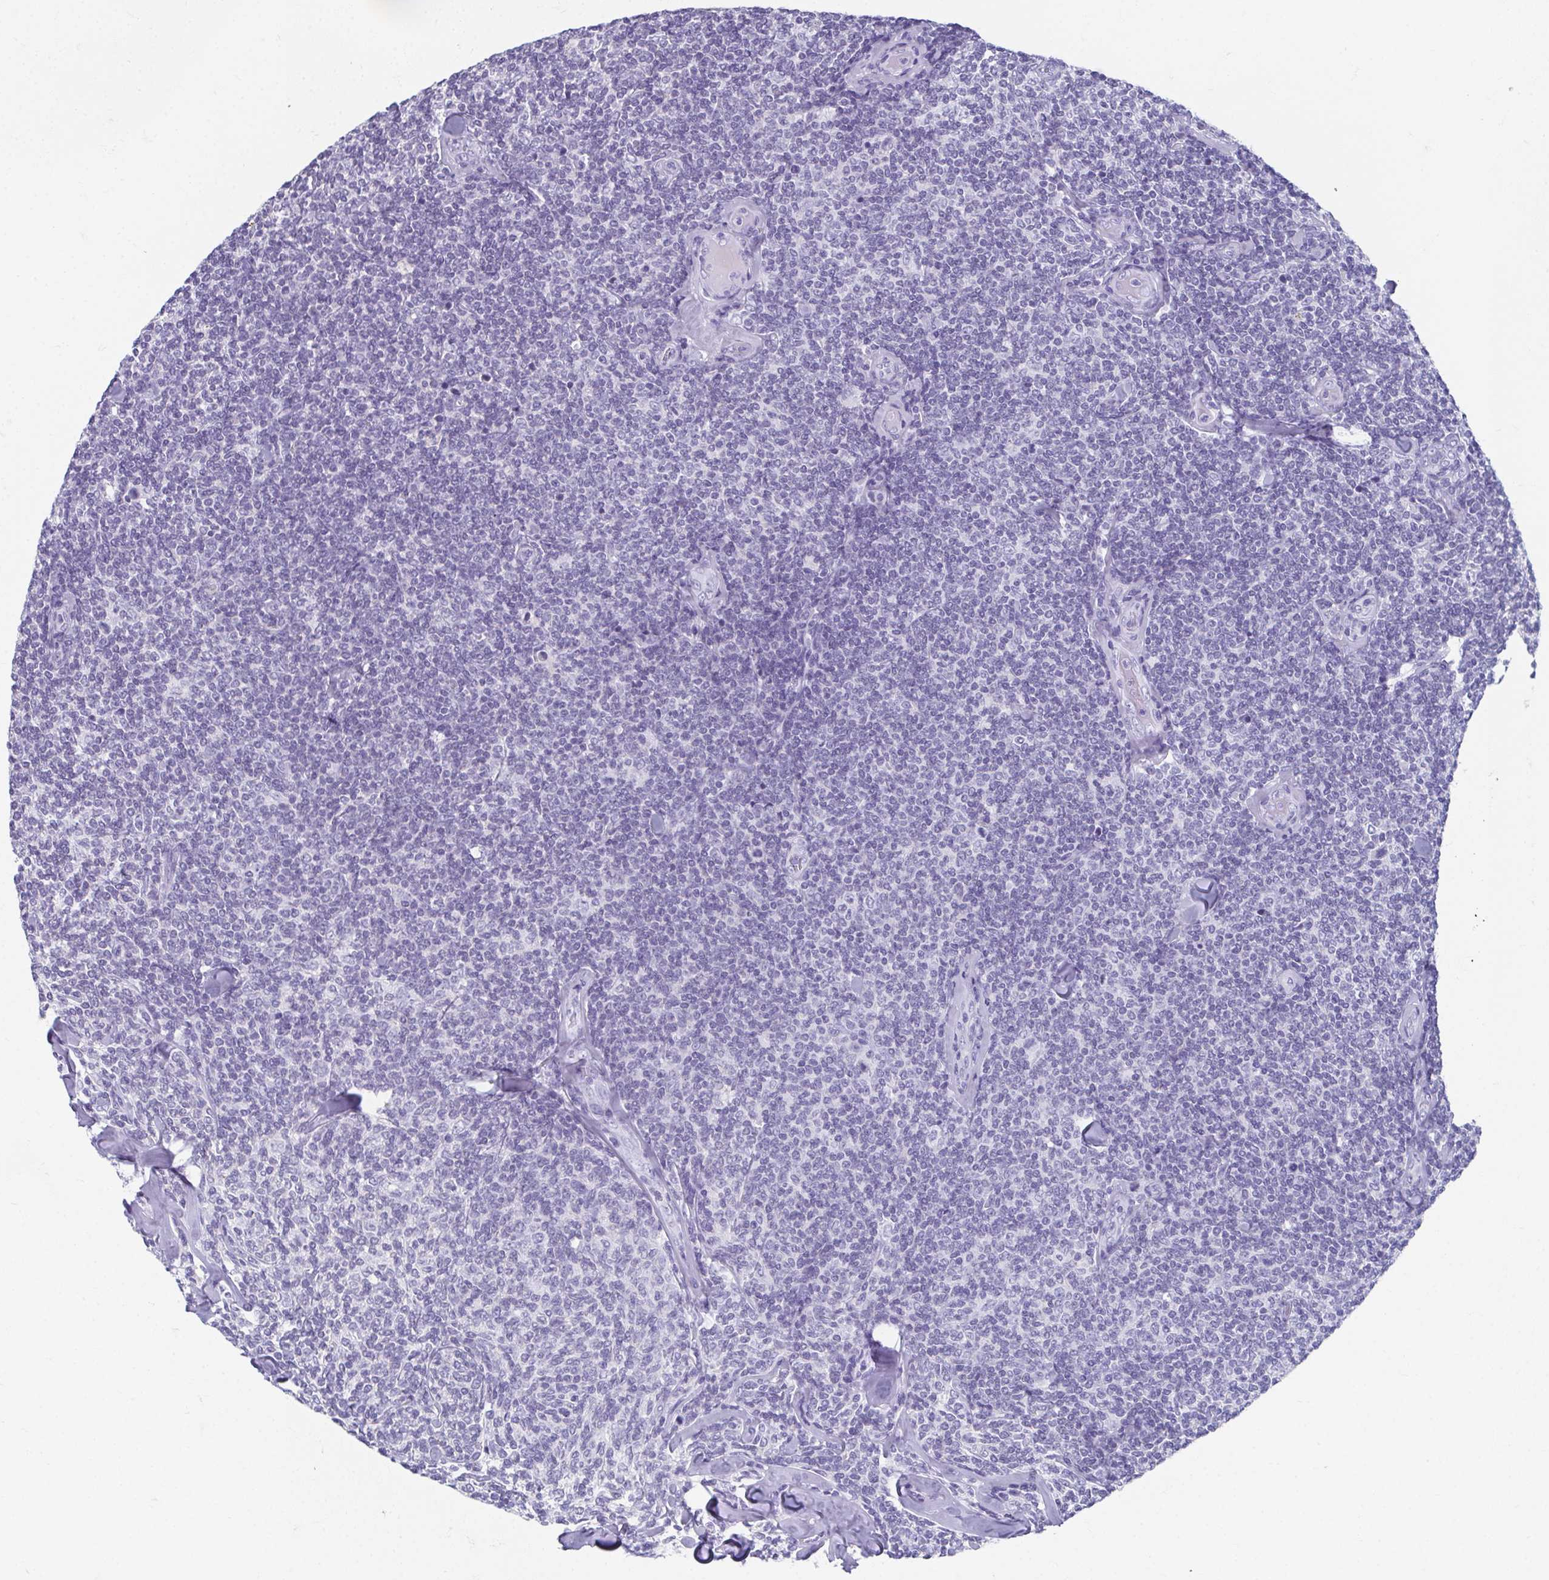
{"staining": {"intensity": "negative", "quantity": "none", "location": "none"}, "tissue": "lymphoma", "cell_type": "Tumor cells", "image_type": "cancer", "snomed": [{"axis": "morphology", "description": "Malignant lymphoma, non-Hodgkin's type, Low grade"}, {"axis": "topography", "description": "Lymph node"}], "caption": "Tumor cells are negative for protein expression in human lymphoma.", "gene": "GHRL", "patient": {"sex": "female", "age": 56}}